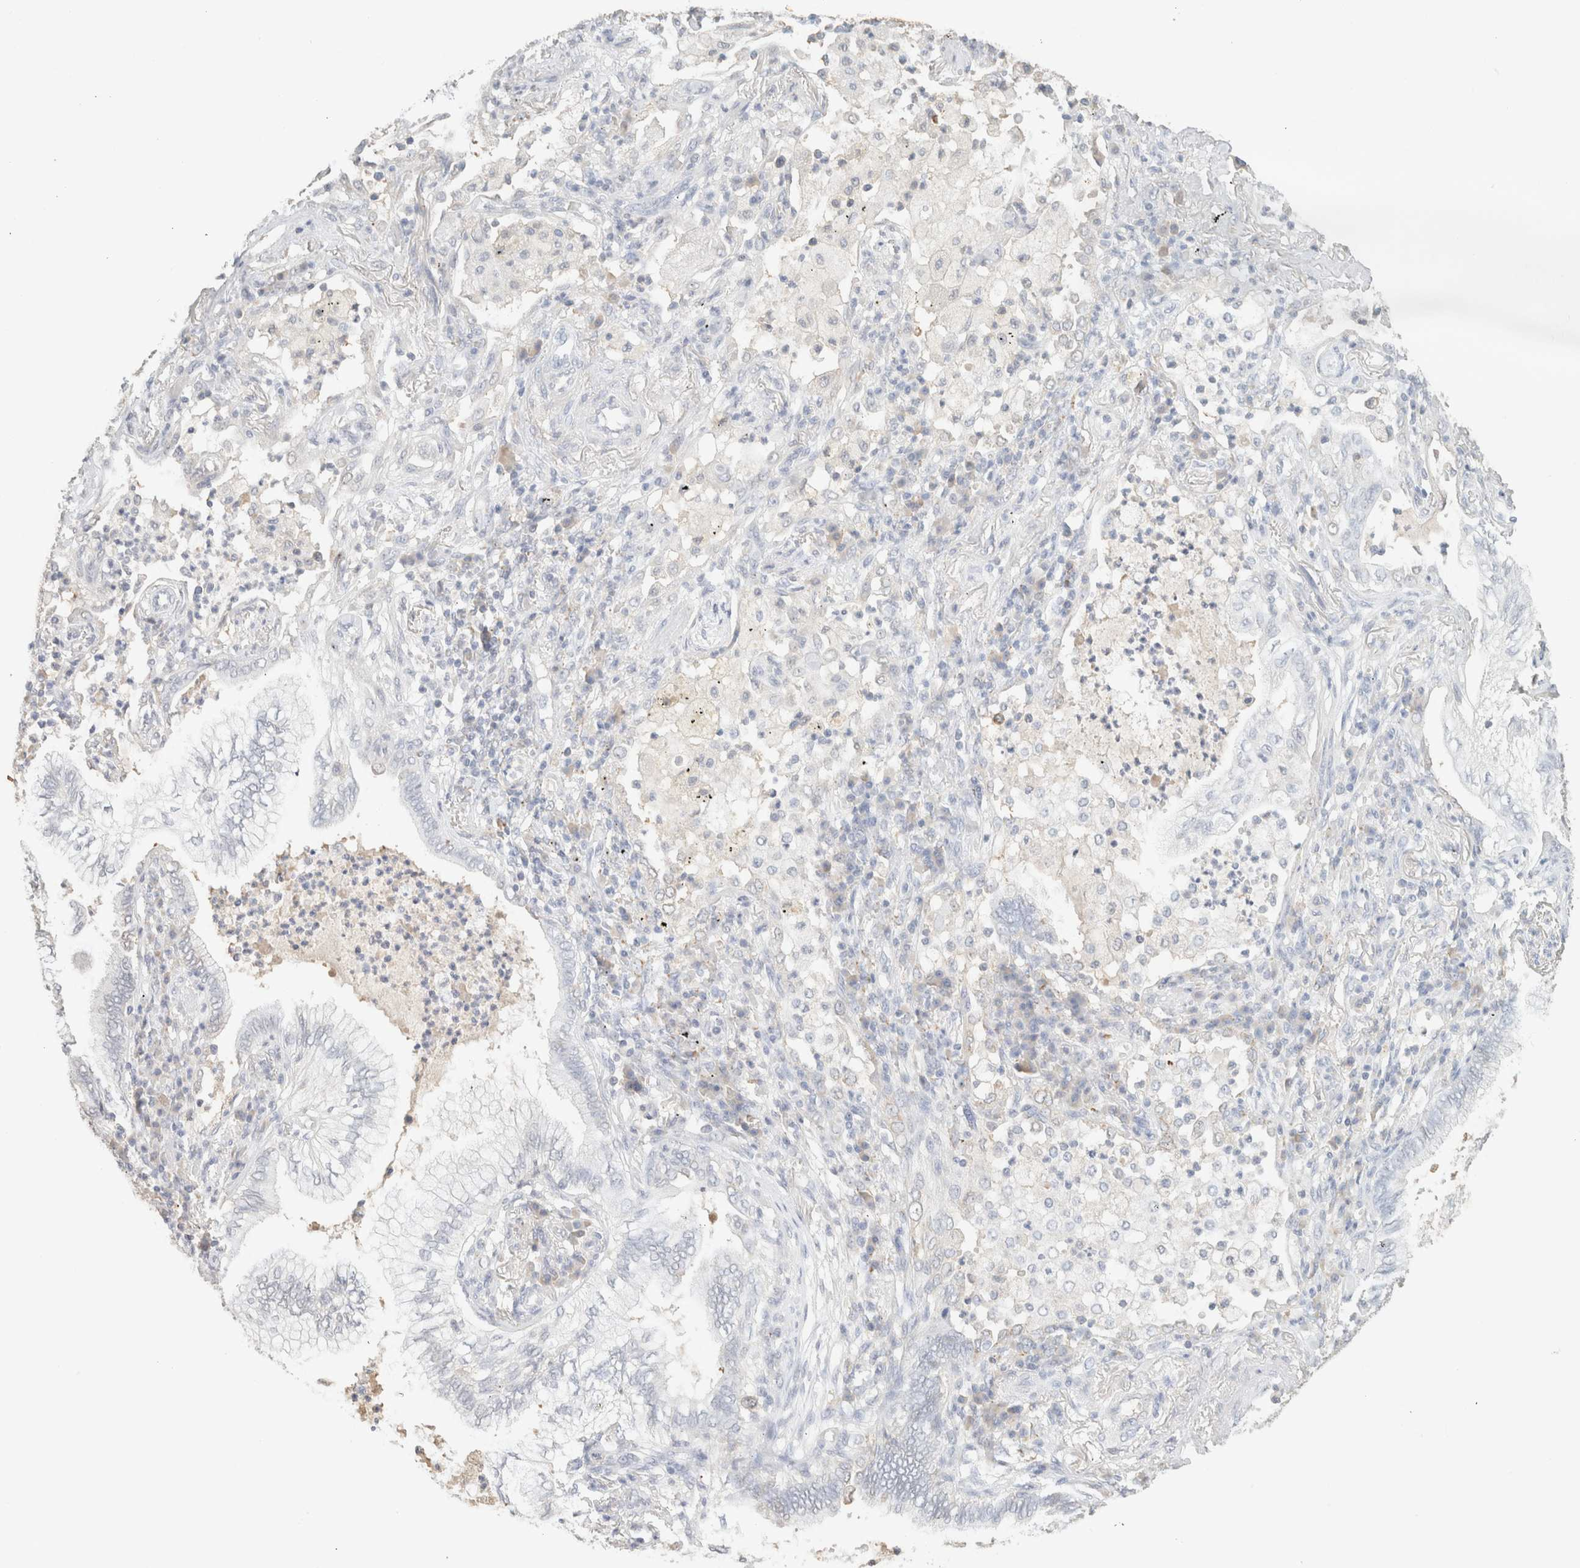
{"staining": {"intensity": "negative", "quantity": "none", "location": "none"}, "tissue": "lung cancer", "cell_type": "Tumor cells", "image_type": "cancer", "snomed": [{"axis": "morphology", "description": "Normal tissue, NOS"}, {"axis": "morphology", "description": "Adenocarcinoma, NOS"}, {"axis": "topography", "description": "Bronchus"}, {"axis": "topography", "description": "Lung"}], "caption": "Immunohistochemistry (IHC) of lung adenocarcinoma demonstrates no positivity in tumor cells. (Immunohistochemistry, brightfield microscopy, high magnification).", "gene": "CPA1", "patient": {"sex": "female", "age": 70}}